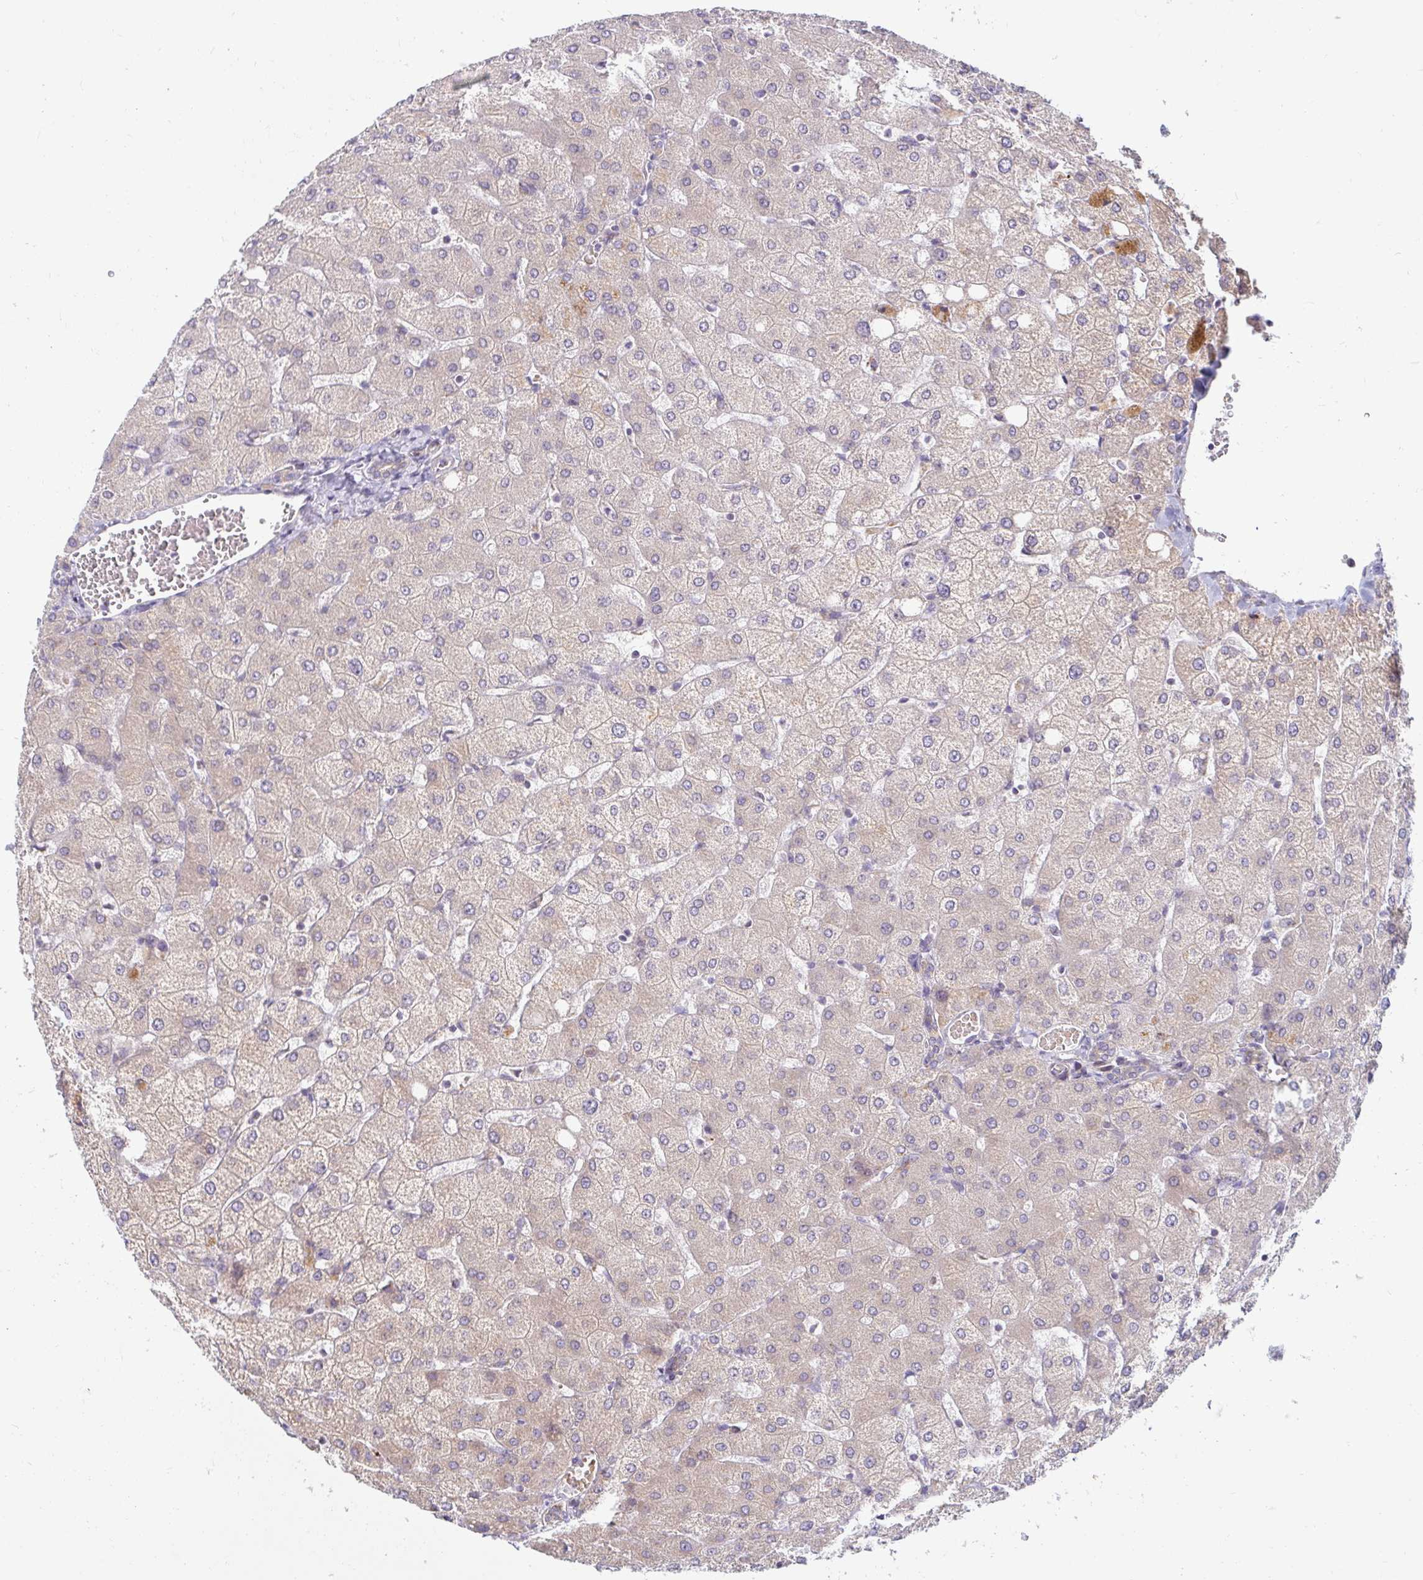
{"staining": {"intensity": "weak", "quantity": "25%-75%", "location": "cytoplasmic/membranous"}, "tissue": "liver", "cell_type": "Cholangiocytes", "image_type": "normal", "snomed": [{"axis": "morphology", "description": "Normal tissue, NOS"}, {"axis": "topography", "description": "Liver"}], "caption": "IHC histopathology image of benign human liver stained for a protein (brown), which demonstrates low levels of weak cytoplasmic/membranous positivity in approximately 25%-75% of cholangiocytes.", "gene": "SKP2", "patient": {"sex": "female", "age": 54}}